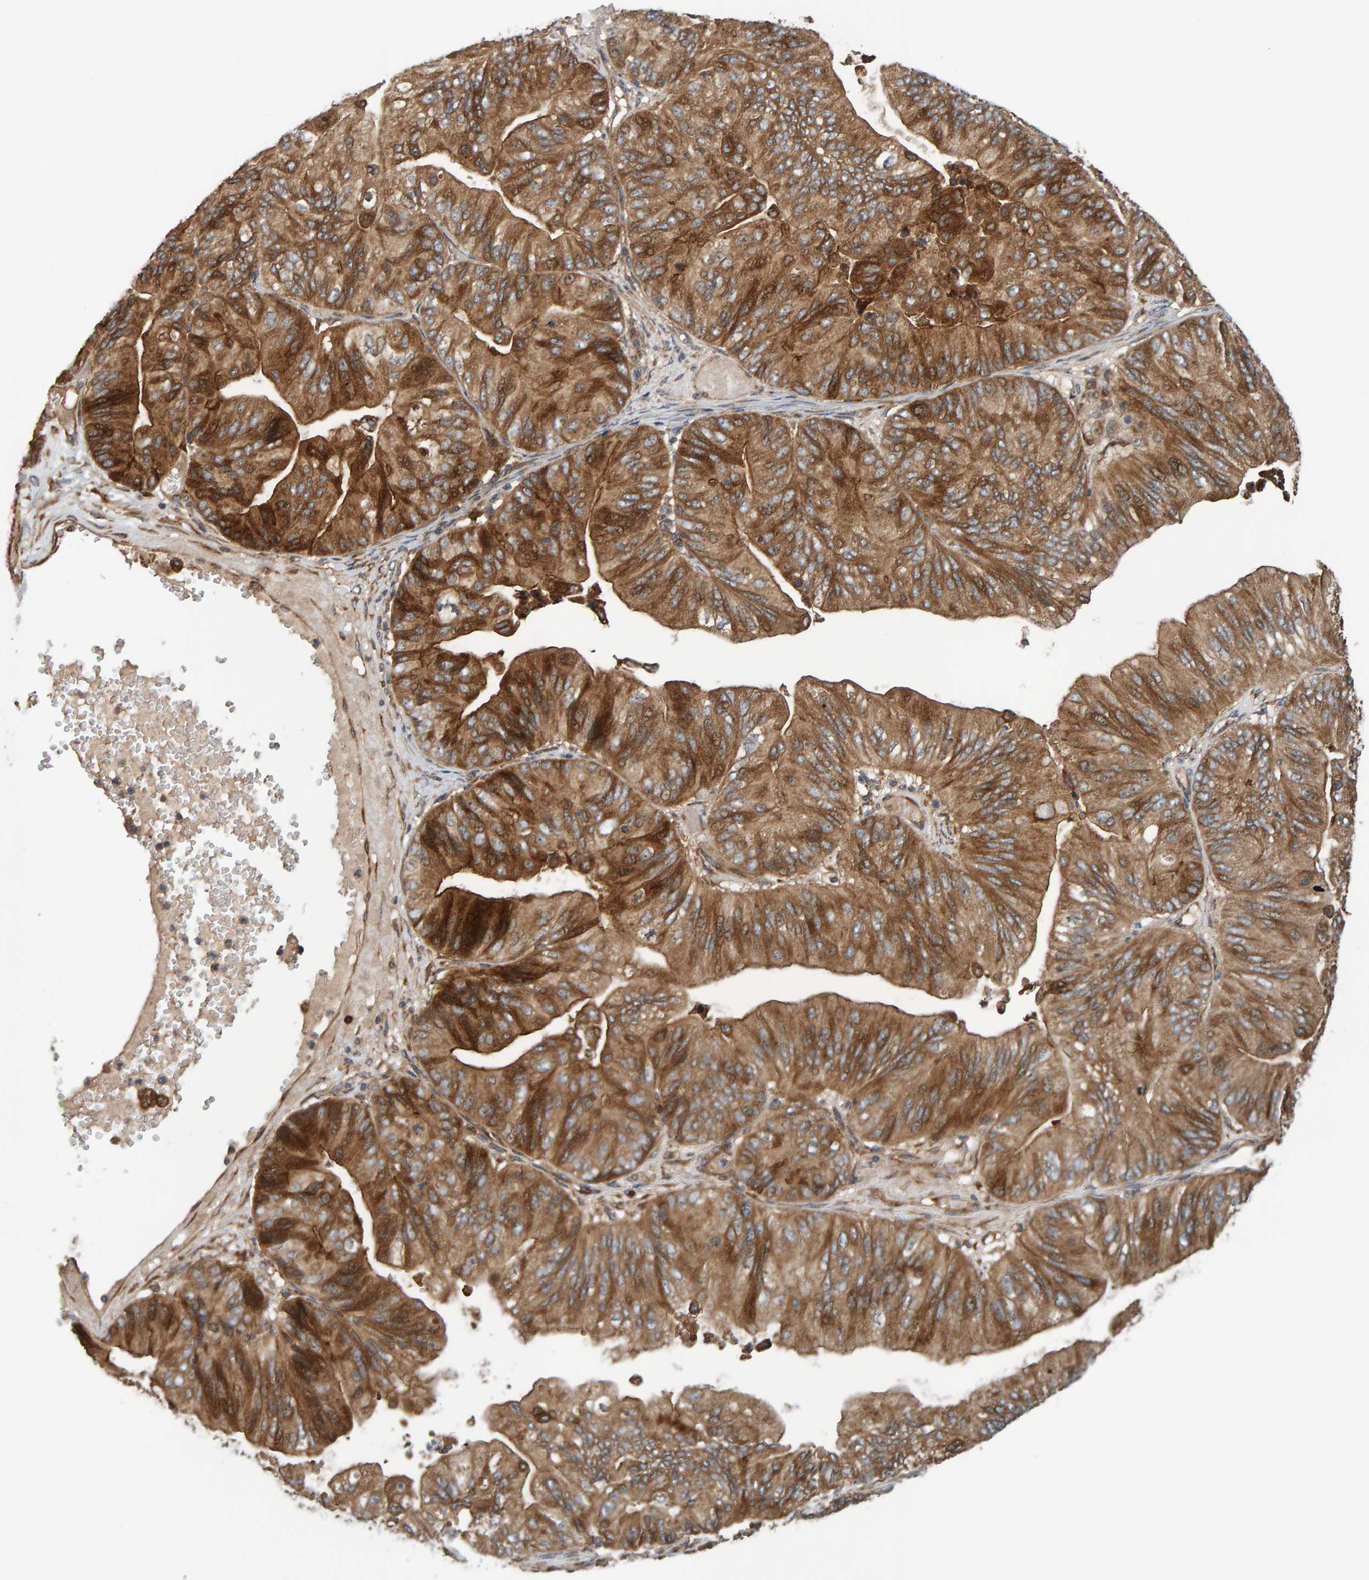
{"staining": {"intensity": "strong", "quantity": ">75%", "location": "cytoplasmic/membranous"}, "tissue": "ovarian cancer", "cell_type": "Tumor cells", "image_type": "cancer", "snomed": [{"axis": "morphology", "description": "Cystadenocarcinoma, mucinous, NOS"}, {"axis": "topography", "description": "Ovary"}], "caption": "Immunohistochemistry of ovarian cancer reveals high levels of strong cytoplasmic/membranous positivity in approximately >75% of tumor cells.", "gene": "BAIAP2", "patient": {"sex": "female", "age": 61}}